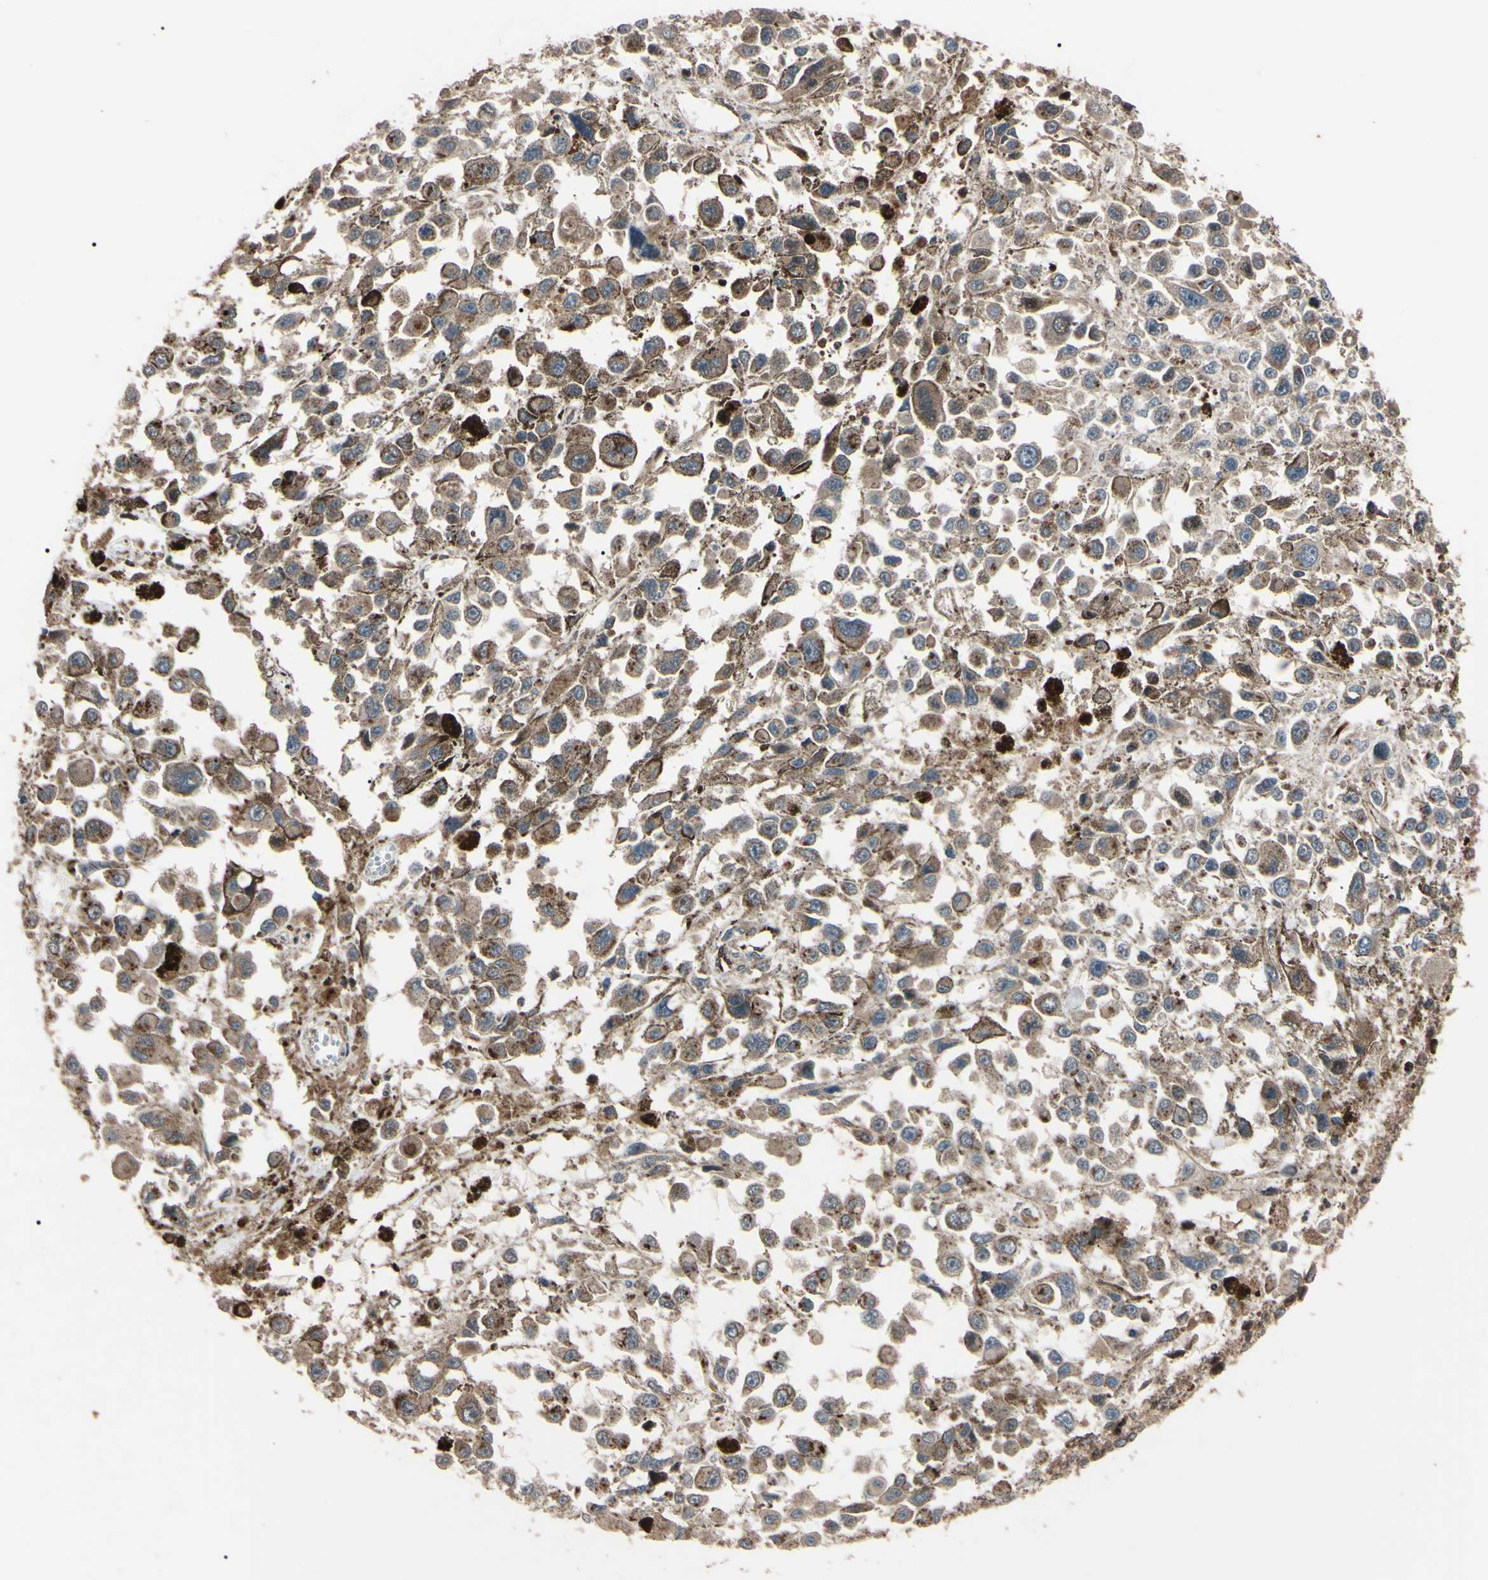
{"staining": {"intensity": "weak", "quantity": ">75%", "location": "cytoplasmic/membranous"}, "tissue": "melanoma", "cell_type": "Tumor cells", "image_type": "cancer", "snomed": [{"axis": "morphology", "description": "Malignant melanoma, Metastatic site"}, {"axis": "topography", "description": "Lymph node"}], "caption": "Malignant melanoma (metastatic site) stained with DAB immunohistochemistry (IHC) reveals low levels of weak cytoplasmic/membranous positivity in about >75% of tumor cells.", "gene": "GUCY1B1", "patient": {"sex": "male", "age": 59}}